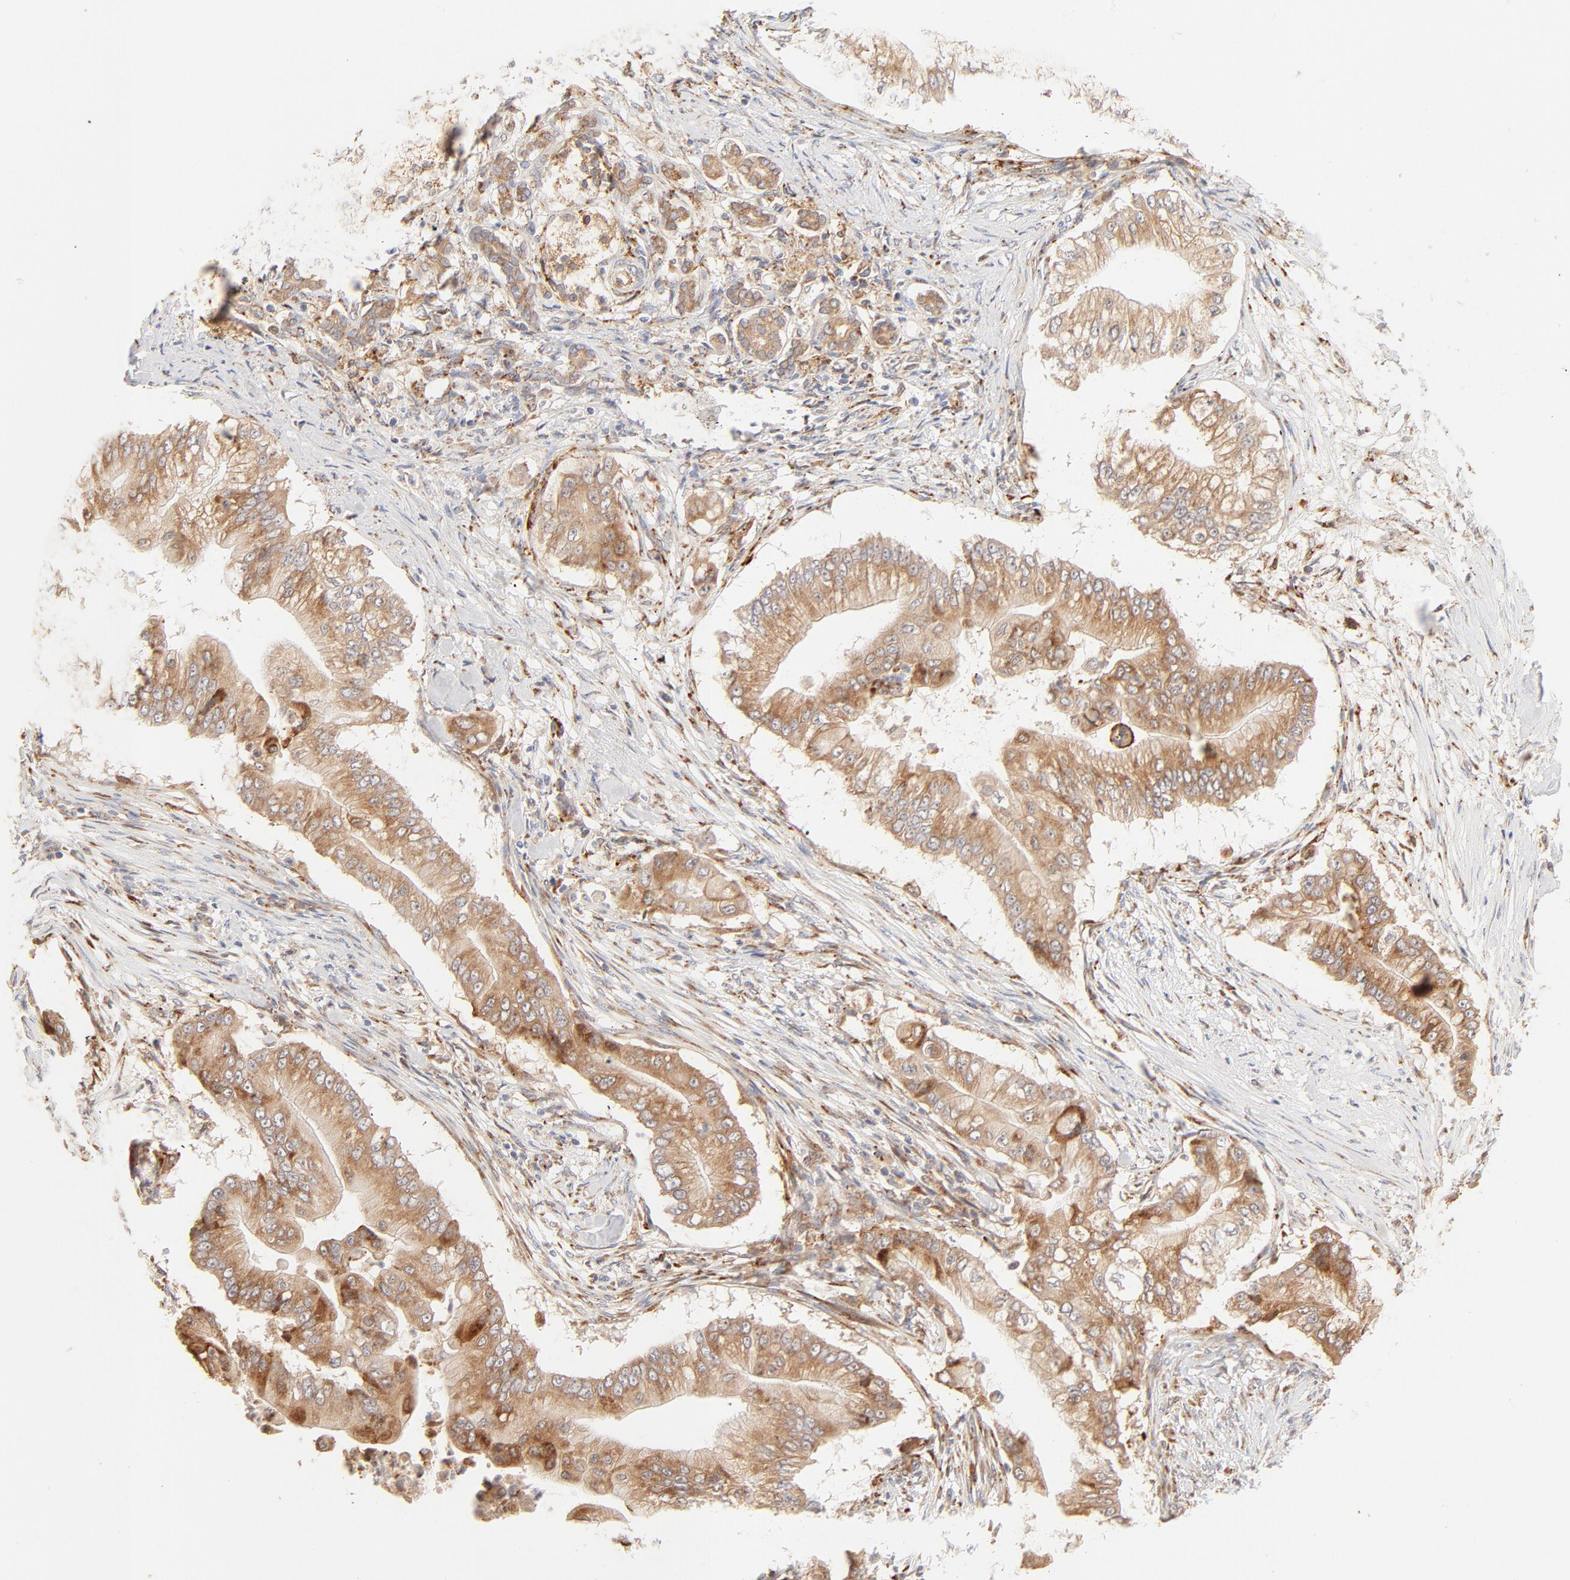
{"staining": {"intensity": "strong", "quantity": ">75%", "location": "cytoplasmic/membranous"}, "tissue": "pancreatic cancer", "cell_type": "Tumor cells", "image_type": "cancer", "snomed": [{"axis": "morphology", "description": "Adenocarcinoma, NOS"}, {"axis": "topography", "description": "Pancreas"}], "caption": "Pancreatic cancer stained for a protein (brown) demonstrates strong cytoplasmic/membranous positive positivity in approximately >75% of tumor cells.", "gene": "PARP12", "patient": {"sex": "male", "age": 62}}